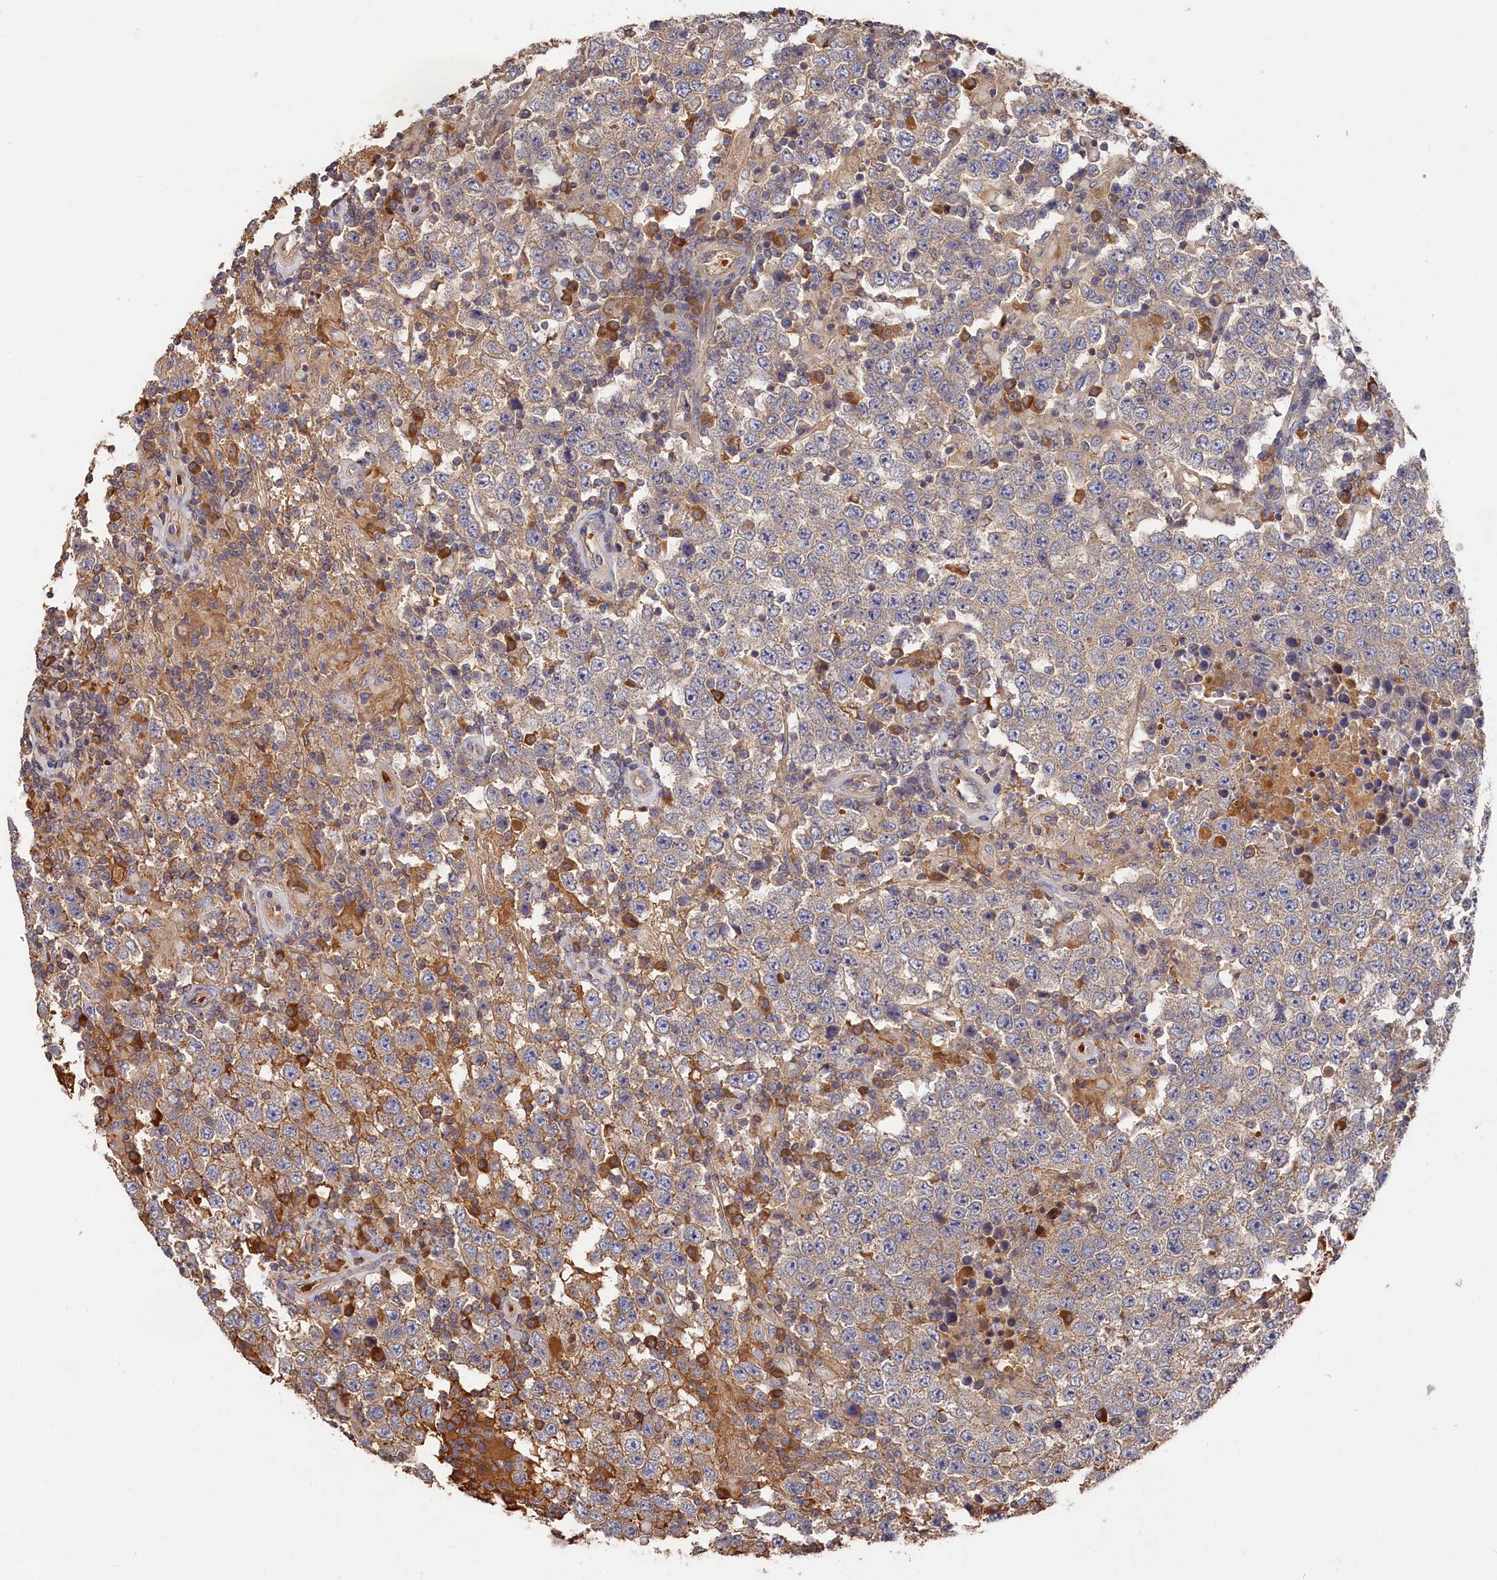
{"staining": {"intensity": "negative", "quantity": "none", "location": "none"}, "tissue": "testis cancer", "cell_type": "Tumor cells", "image_type": "cancer", "snomed": [{"axis": "morphology", "description": "Normal tissue, NOS"}, {"axis": "morphology", "description": "Urothelial carcinoma, High grade"}, {"axis": "morphology", "description": "Seminoma, NOS"}, {"axis": "morphology", "description": "Carcinoma, Embryonal, NOS"}, {"axis": "topography", "description": "Urinary bladder"}, {"axis": "topography", "description": "Testis"}], "caption": "An immunohistochemistry image of testis embryonal carcinoma is shown. There is no staining in tumor cells of testis embryonal carcinoma. (DAB immunohistochemistry with hematoxylin counter stain).", "gene": "DHRS11", "patient": {"sex": "male", "age": 41}}